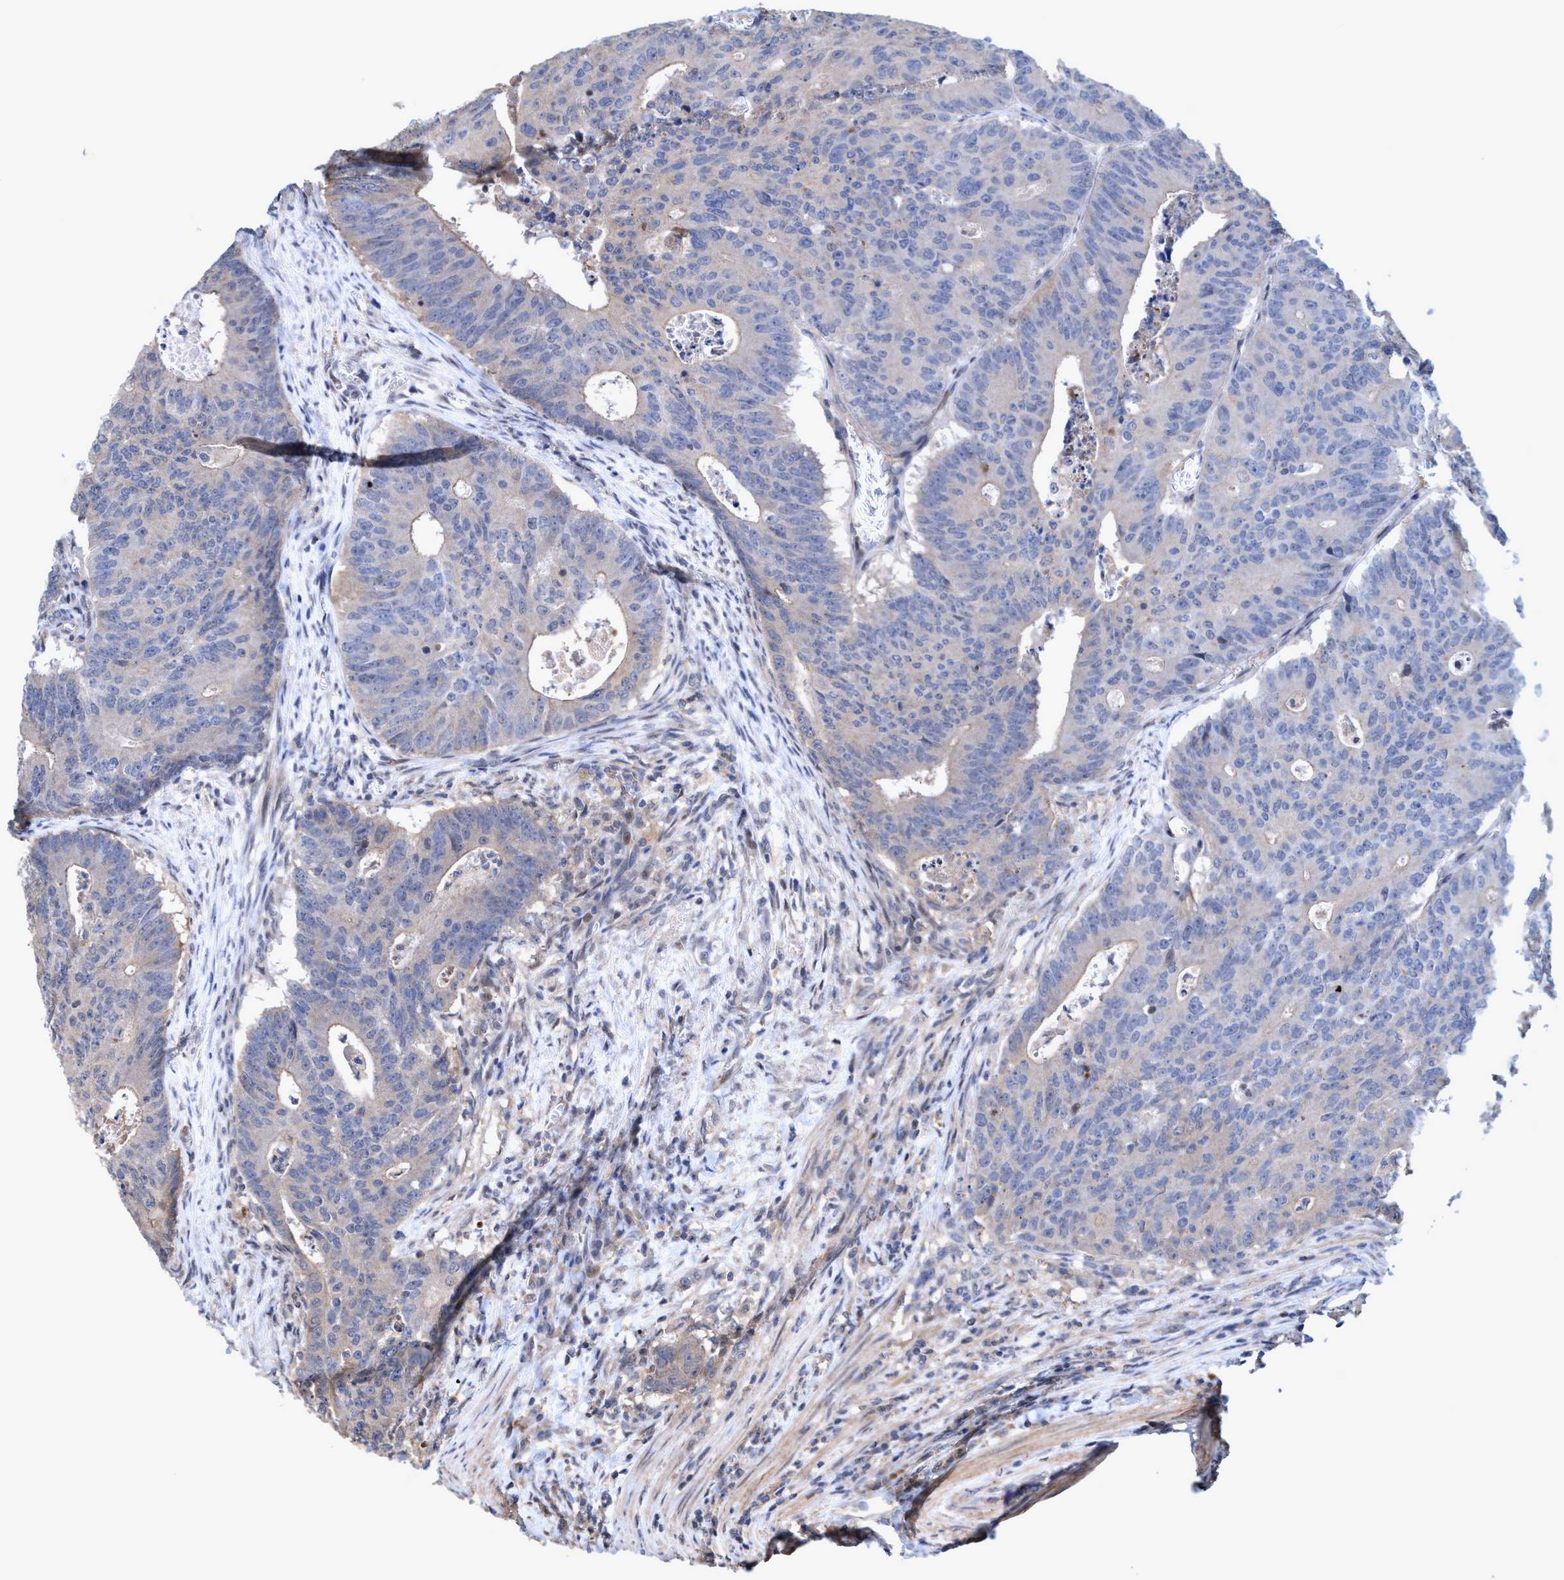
{"staining": {"intensity": "negative", "quantity": "none", "location": "none"}, "tissue": "colorectal cancer", "cell_type": "Tumor cells", "image_type": "cancer", "snomed": [{"axis": "morphology", "description": "Adenocarcinoma, NOS"}, {"axis": "topography", "description": "Colon"}], "caption": "Tumor cells are negative for protein expression in human colorectal cancer. (Brightfield microscopy of DAB (3,3'-diaminobenzidine) immunohistochemistry (IHC) at high magnification).", "gene": "ZNF677", "patient": {"sex": "male", "age": 87}}